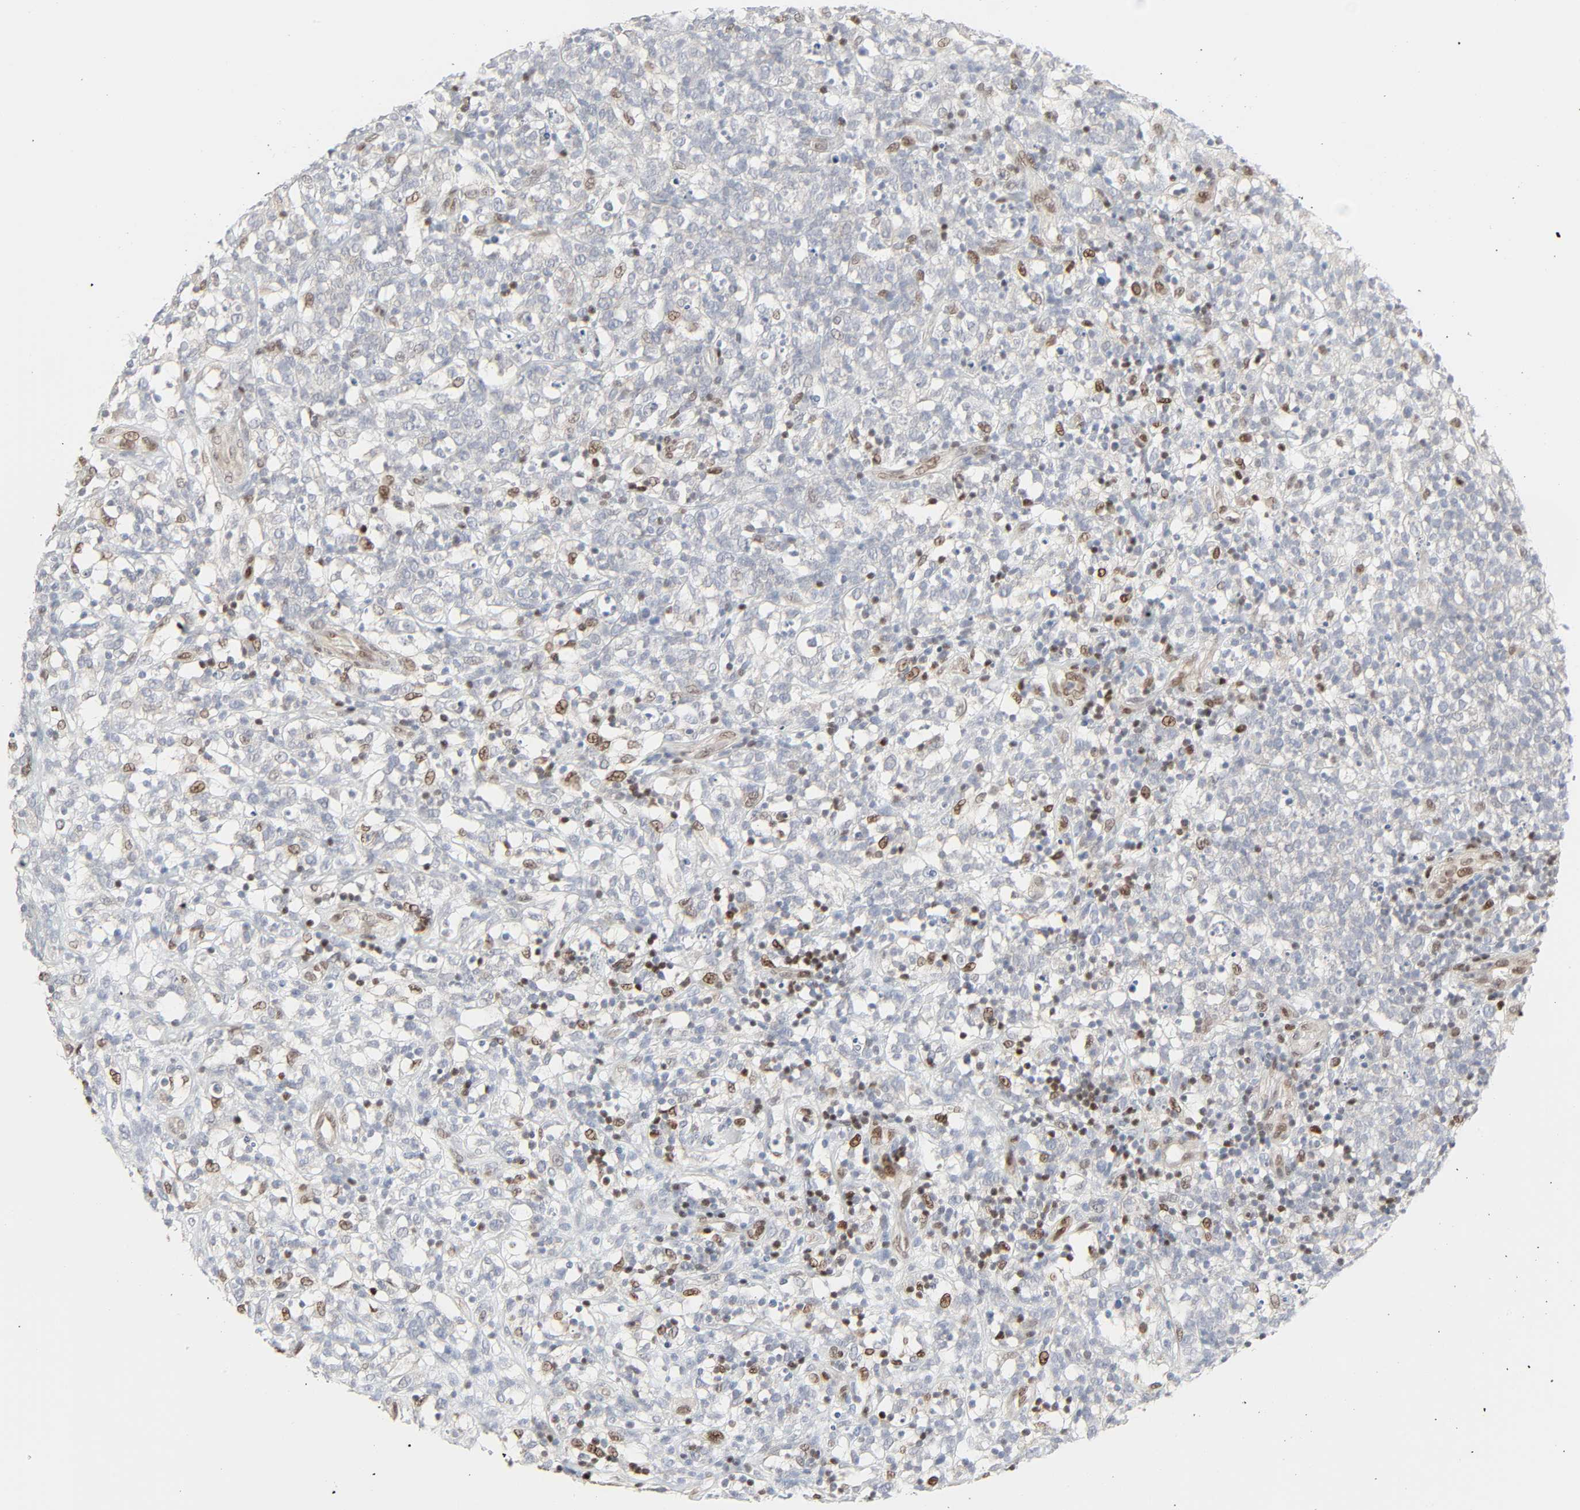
{"staining": {"intensity": "negative", "quantity": "none", "location": "none"}, "tissue": "lymphoma", "cell_type": "Tumor cells", "image_type": "cancer", "snomed": [{"axis": "morphology", "description": "Malignant lymphoma, non-Hodgkin's type, High grade"}, {"axis": "topography", "description": "Lymph node"}], "caption": "Immunohistochemistry (IHC) micrograph of lymphoma stained for a protein (brown), which displays no staining in tumor cells.", "gene": "ZBTB16", "patient": {"sex": "female", "age": 73}}